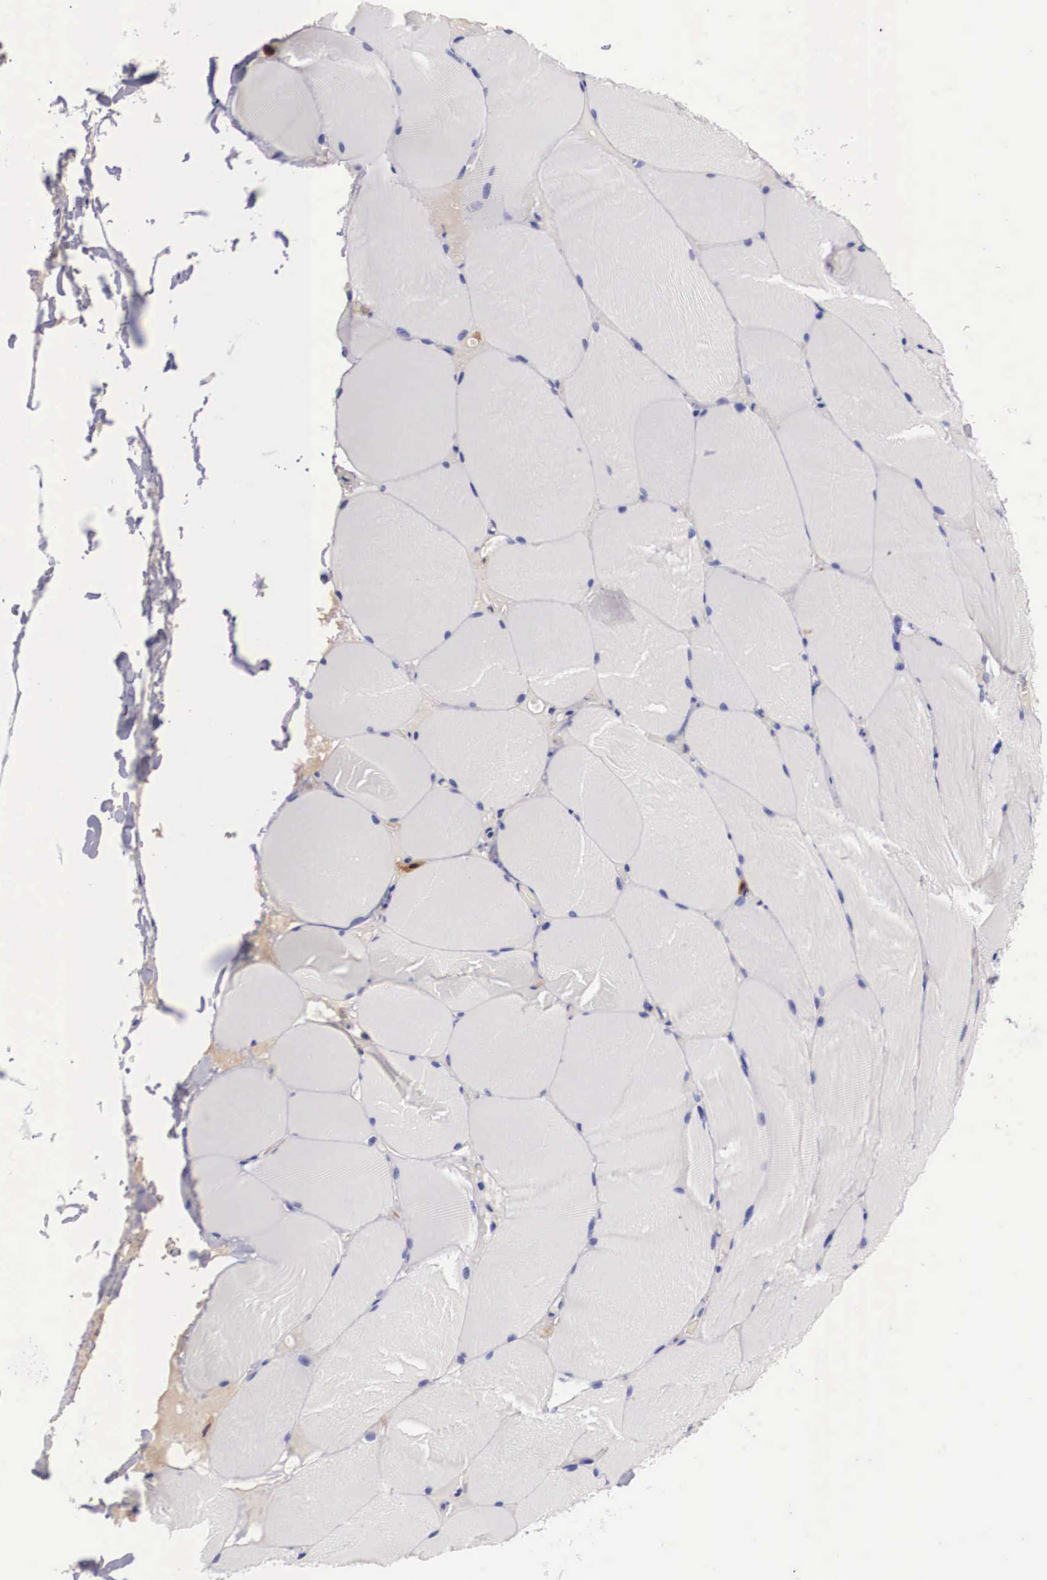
{"staining": {"intensity": "negative", "quantity": "none", "location": "none"}, "tissue": "skeletal muscle", "cell_type": "Myocytes", "image_type": "normal", "snomed": [{"axis": "morphology", "description": "Normal tissue, NOS"}, {"axis": "topography", "description": "Skeletal muscle"}], "caption": "High power microscopy photomicrograph of an immunohistochemistry (IHC) micrograph of normal skeletal muscle, revealing no significant positivity in myocytes.", "gene": "RENBP", "patient": {"sex": "male", "age": 71}}